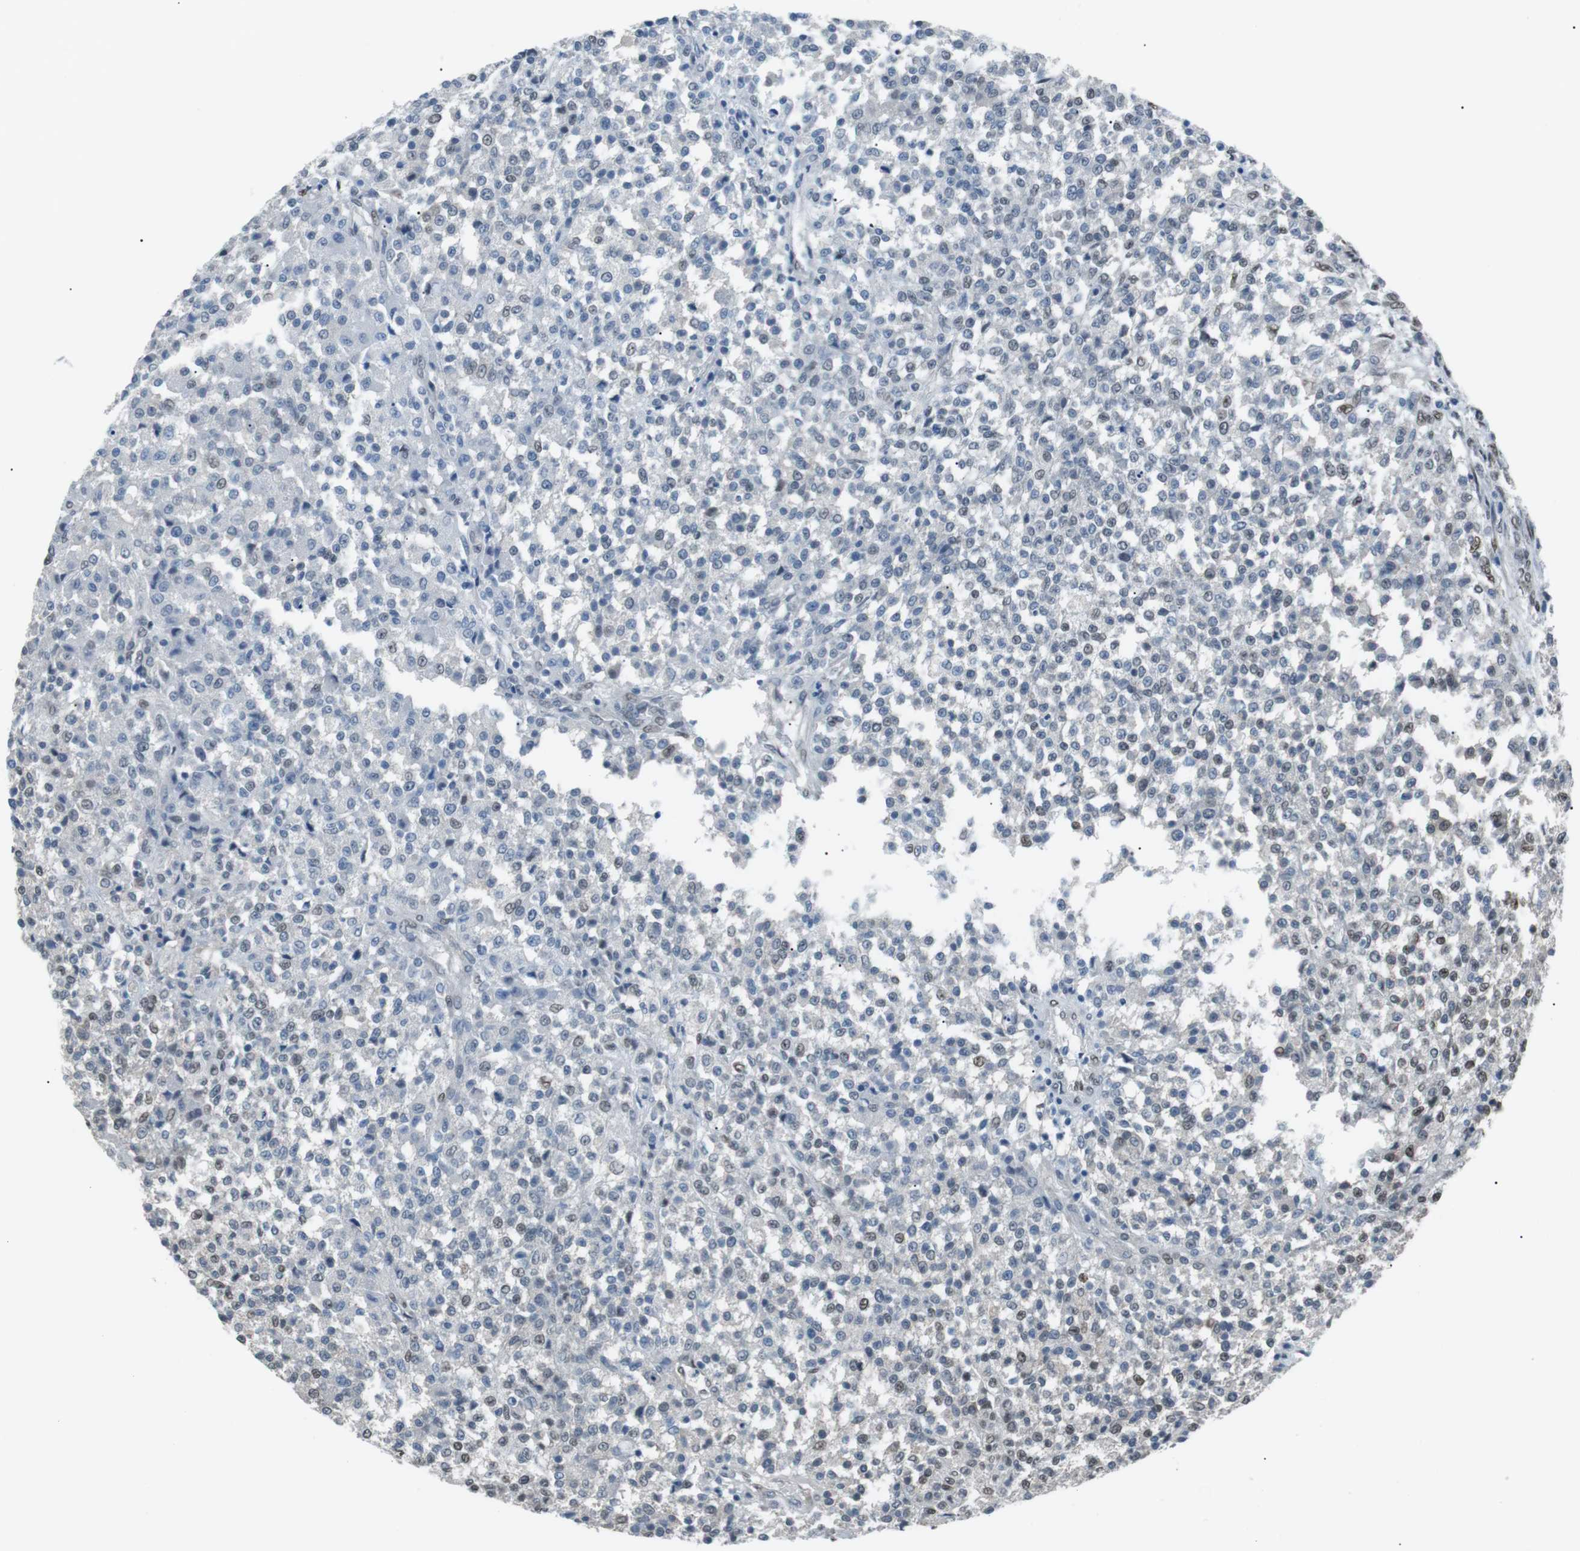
{"staining": {"intensity": "weak", "quantity": "<25%", "location": "nuclear"}, "tissue": "testis cancer", "cell_type": "Tumor cells", "image_type": "cancer", "snomed": [{"axis": "morphology", "description": "Seminoma, NOS"}, {"axis": "topography", "description": "Testis"}], "caption": "IHC of testis cancer reveals no positivity in tumor cells.", "gene": "SRPK2", "patient": {"sex": "male", "age": 59}}